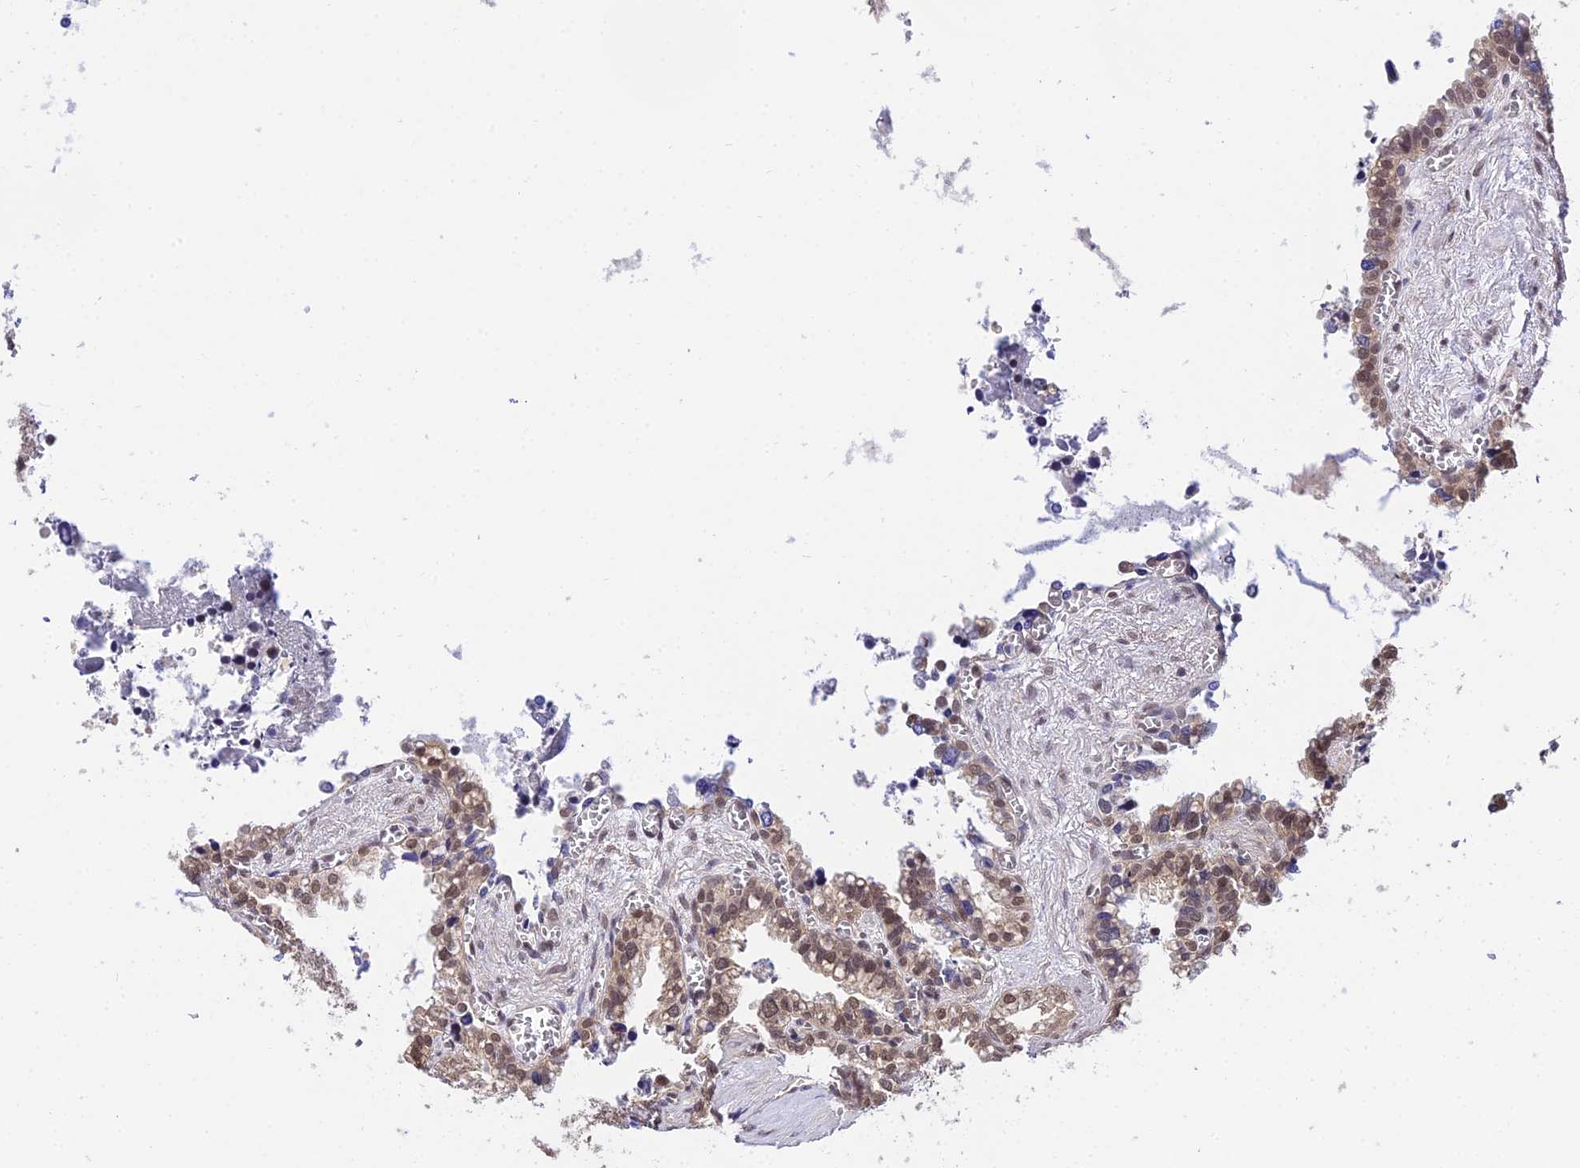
{"staining": {"intensity": "moderate", "quantity": ">75%", "location": "nuclear"}, "tissue": "seminal vesicle", "cell_type": "Glandular cells", "image_type": "normal", "snomed": [{"axis": "morphology", "description": "Normal tissue, NOS"}, {"axis": "topography", "description": "Prostate"}, {"axis": "topography", "description": "Seminal veicle"}], "caption": "Protein expression by IHC displays moderate nuclear staining in about >75% of glandular cells in normal seminal vesicle. (IHC, brightfield microscopy, high magnification).", "gene": "POLR2I", "patient": {"sex": "male", "age": 51}}